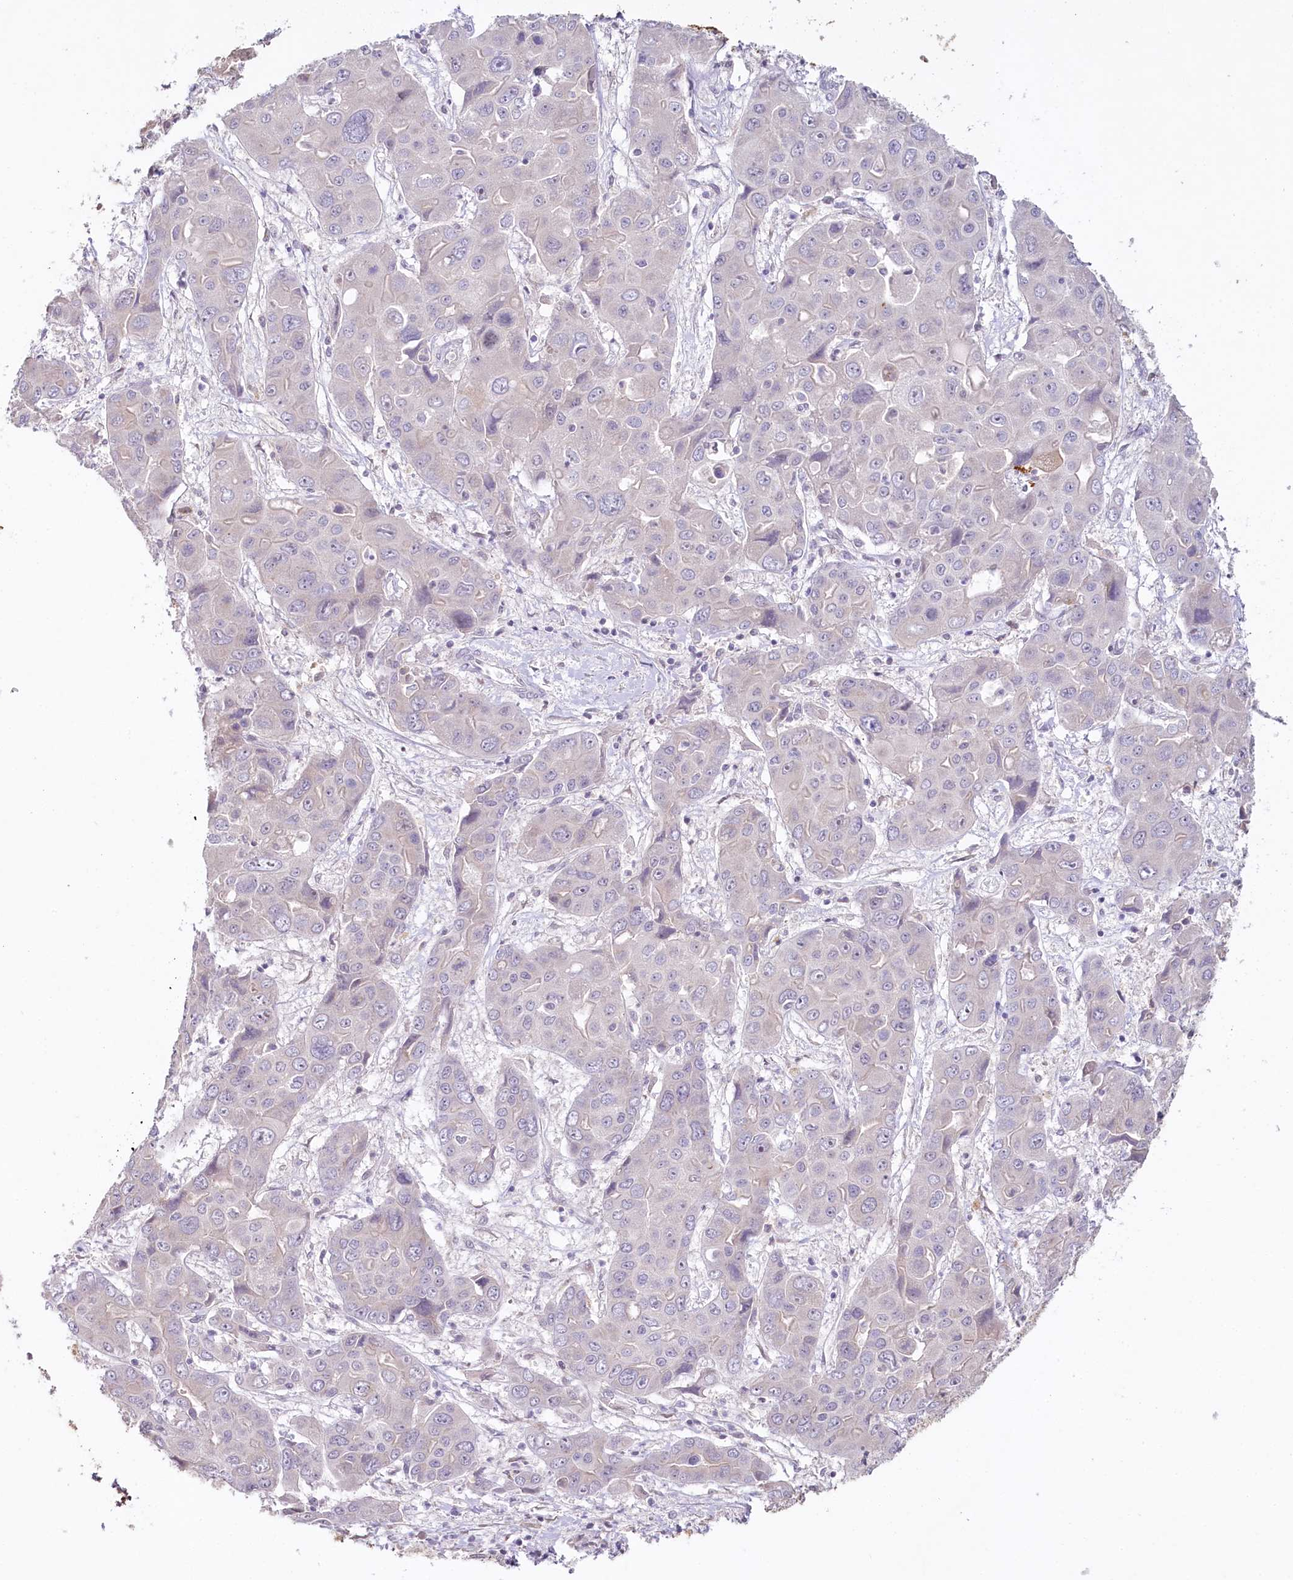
{"staining": {"intensity": "negative", "quantity": "none", "location": "none"}, "tissue": "liver cancer", "cell_type": "Tumor cells", "image_type": "cancer", "snomed": [{"axis": "morphology", "description": "Cholangiocarcinoma"}, {"axis": "topography", "description": "Liver"}], "caption": "Human liver cholangiocarcinoma stained for a protein using immunohistochemistry exhibits no expression in tumor cells.", "gene": "HPD", "patient": {"sex": "male", "age": 67}}